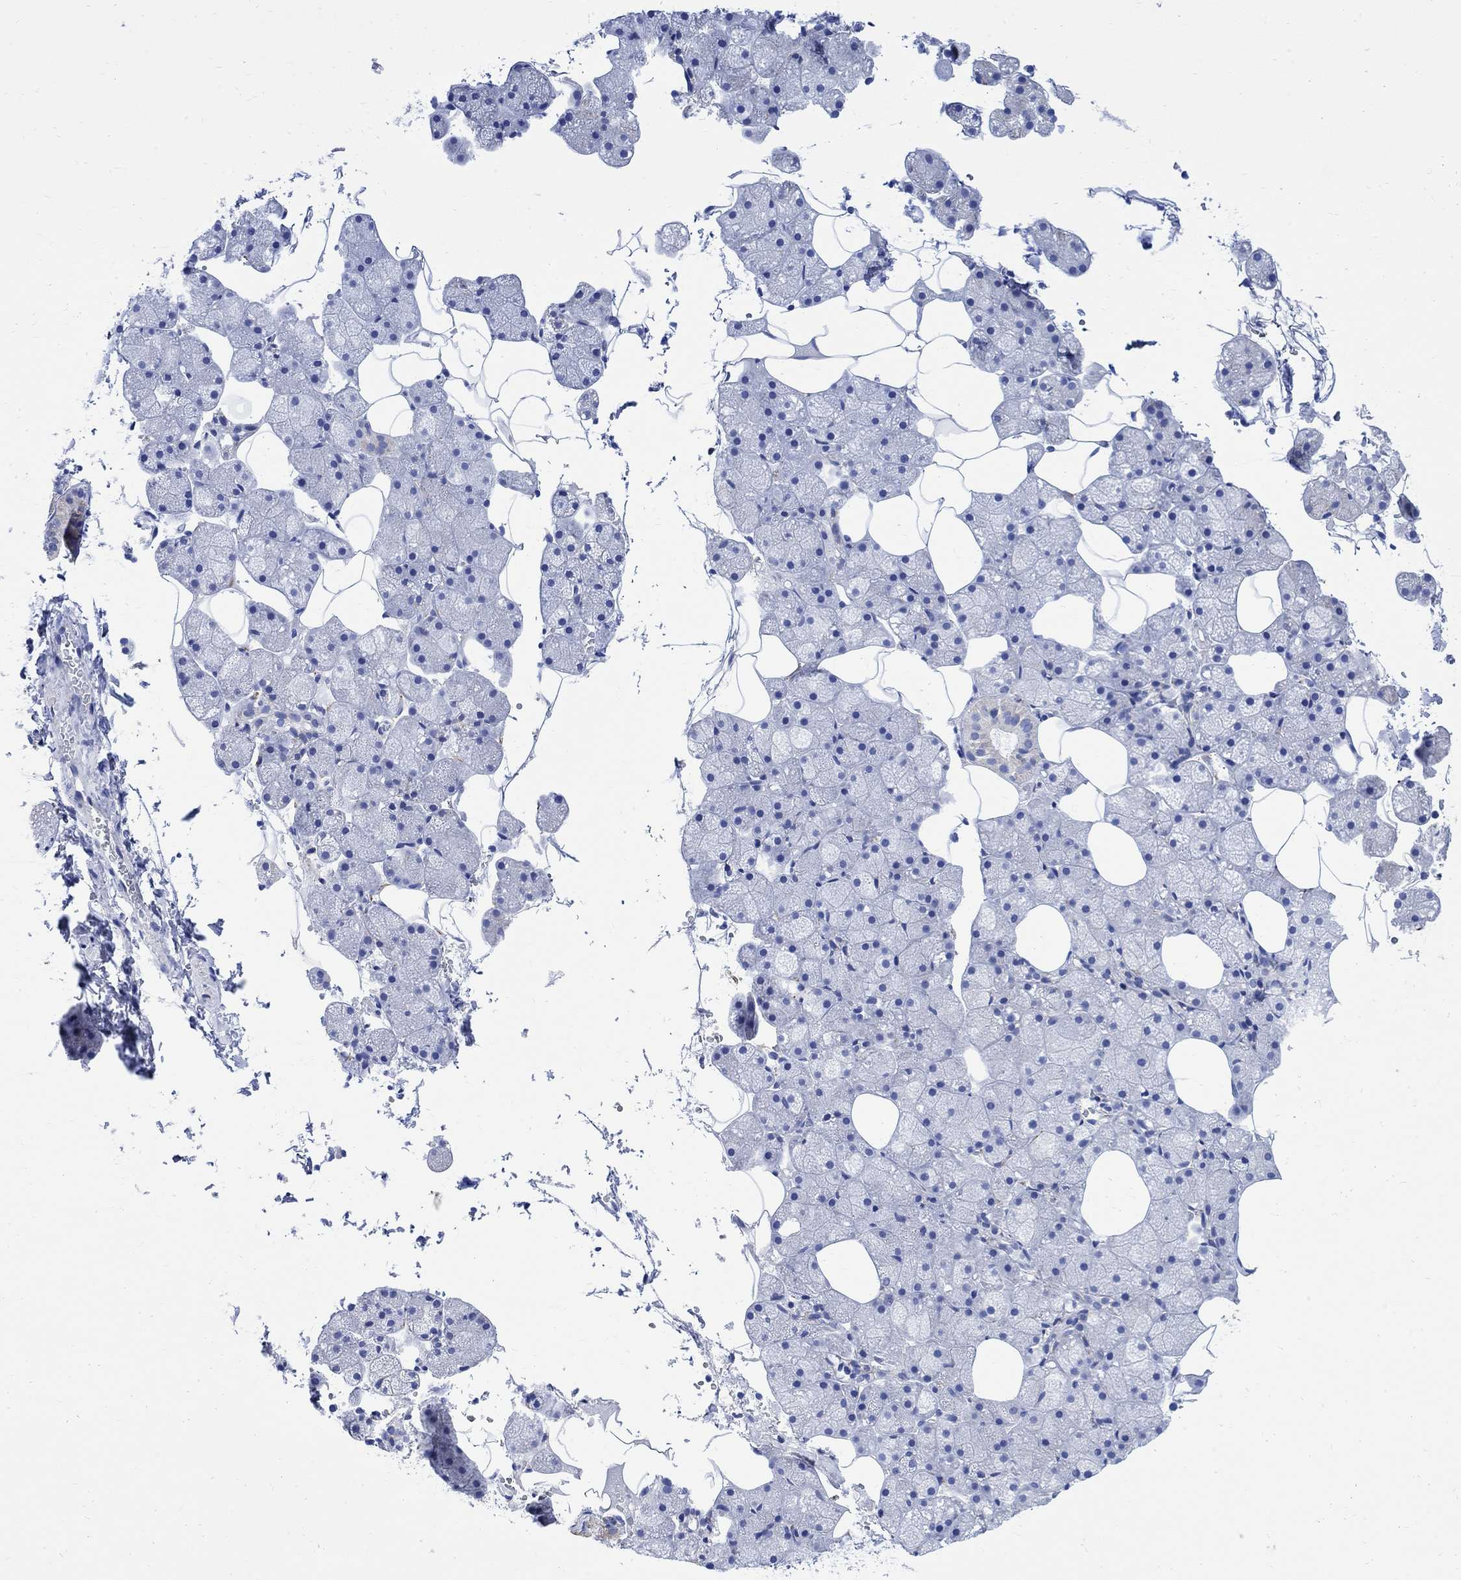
{"staining": {"intensity": "weak", "quantity": "<25%", "location": "cytoplasmic/membranous"}, "tissue": "salivary gland", "cell_type": "Glandular cells", "image_type": "normal", "snomed": [{"axis": "morphology", "description": "Normal tissue, NOS"}, {"axis": "topography", "description": "Salivary gland"}], "caption": "DAB (3,3'-diaminobenzidine) immunohistochemical staining of normal salivary gland shows no significant expression in glandular cells.", "gene": "CPLX1", "patient": {"sex": "male", "age": 38}}